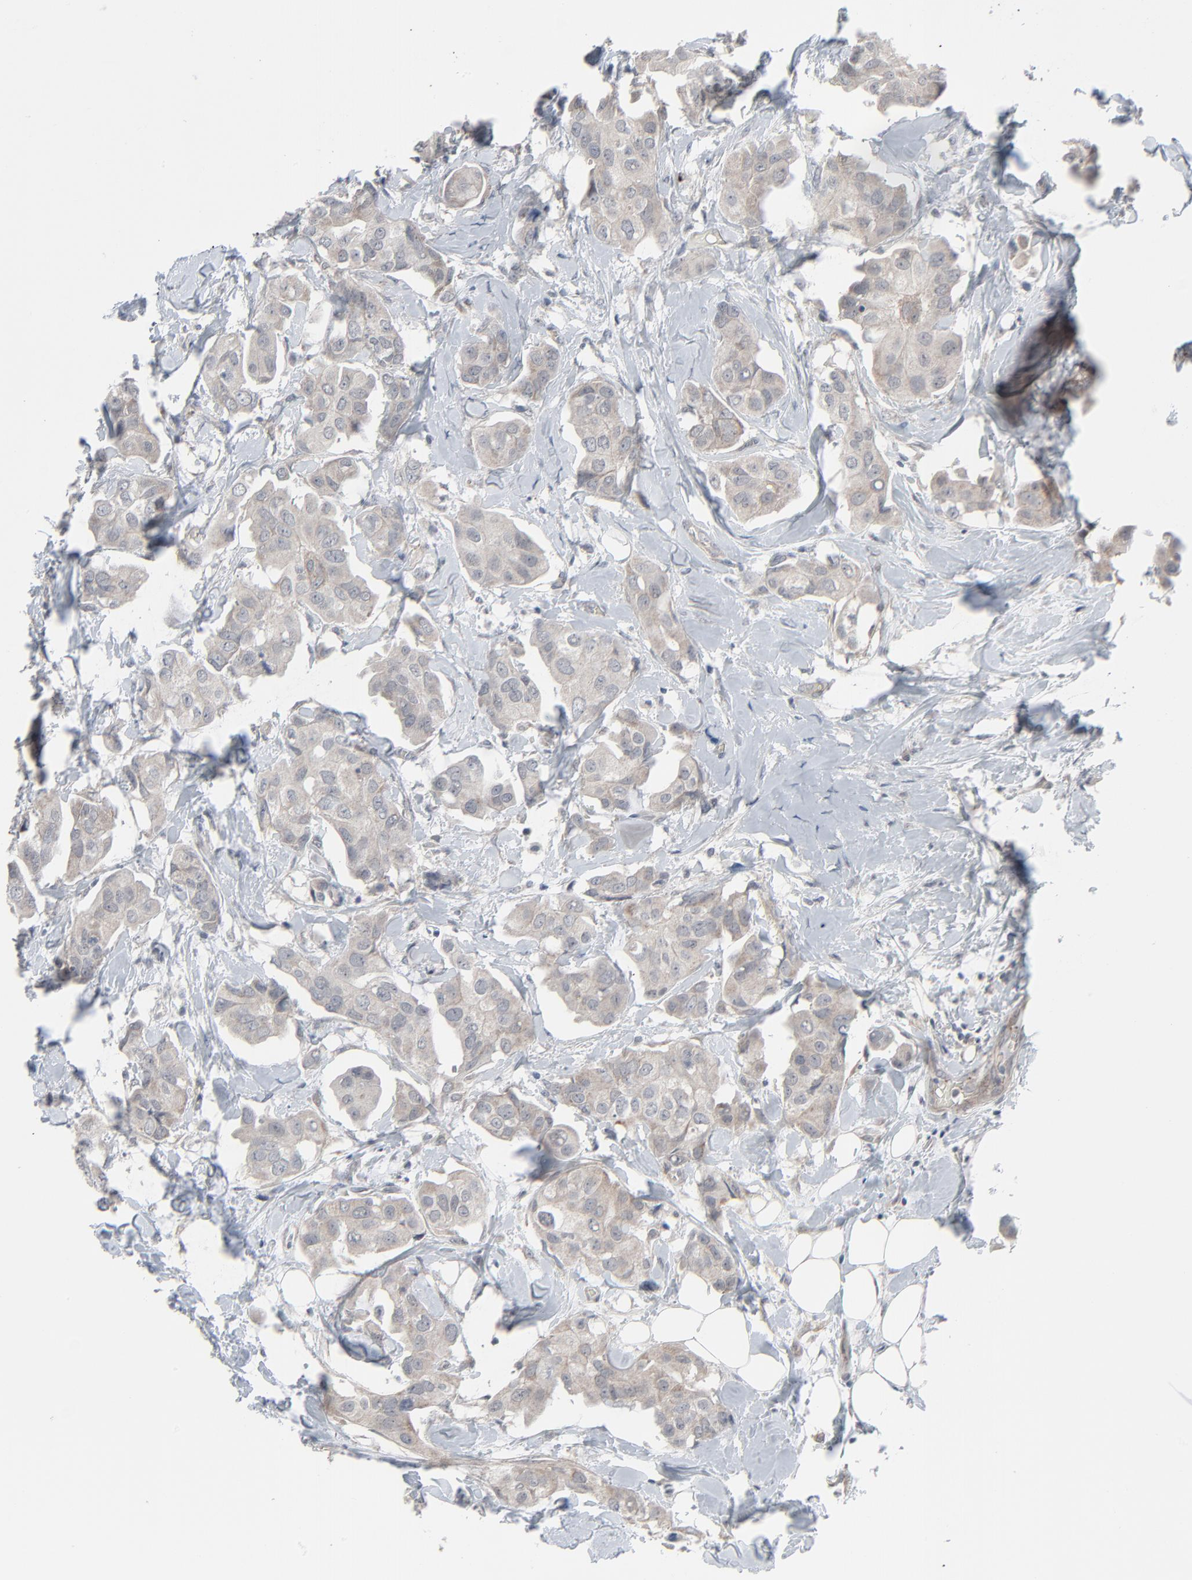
{"staining": {"intensity": "weak", "quantity": ">75%", "location": "cytoplasmic/membranous"}, "tissue": "breast cancer", "cell_type": "Tumor cells", "image_type": "cancer", "snomed": [{"axis": "morphology", "description": "Duct carcinoma"}, {"axis": "topography", "description": "Breast"}], "caption": "Human breast cancer stained with a protein marker displays weak staining in tumor cells.", "gene": "NEUROD1", "patient": {"sex": "female", "age": 40}}